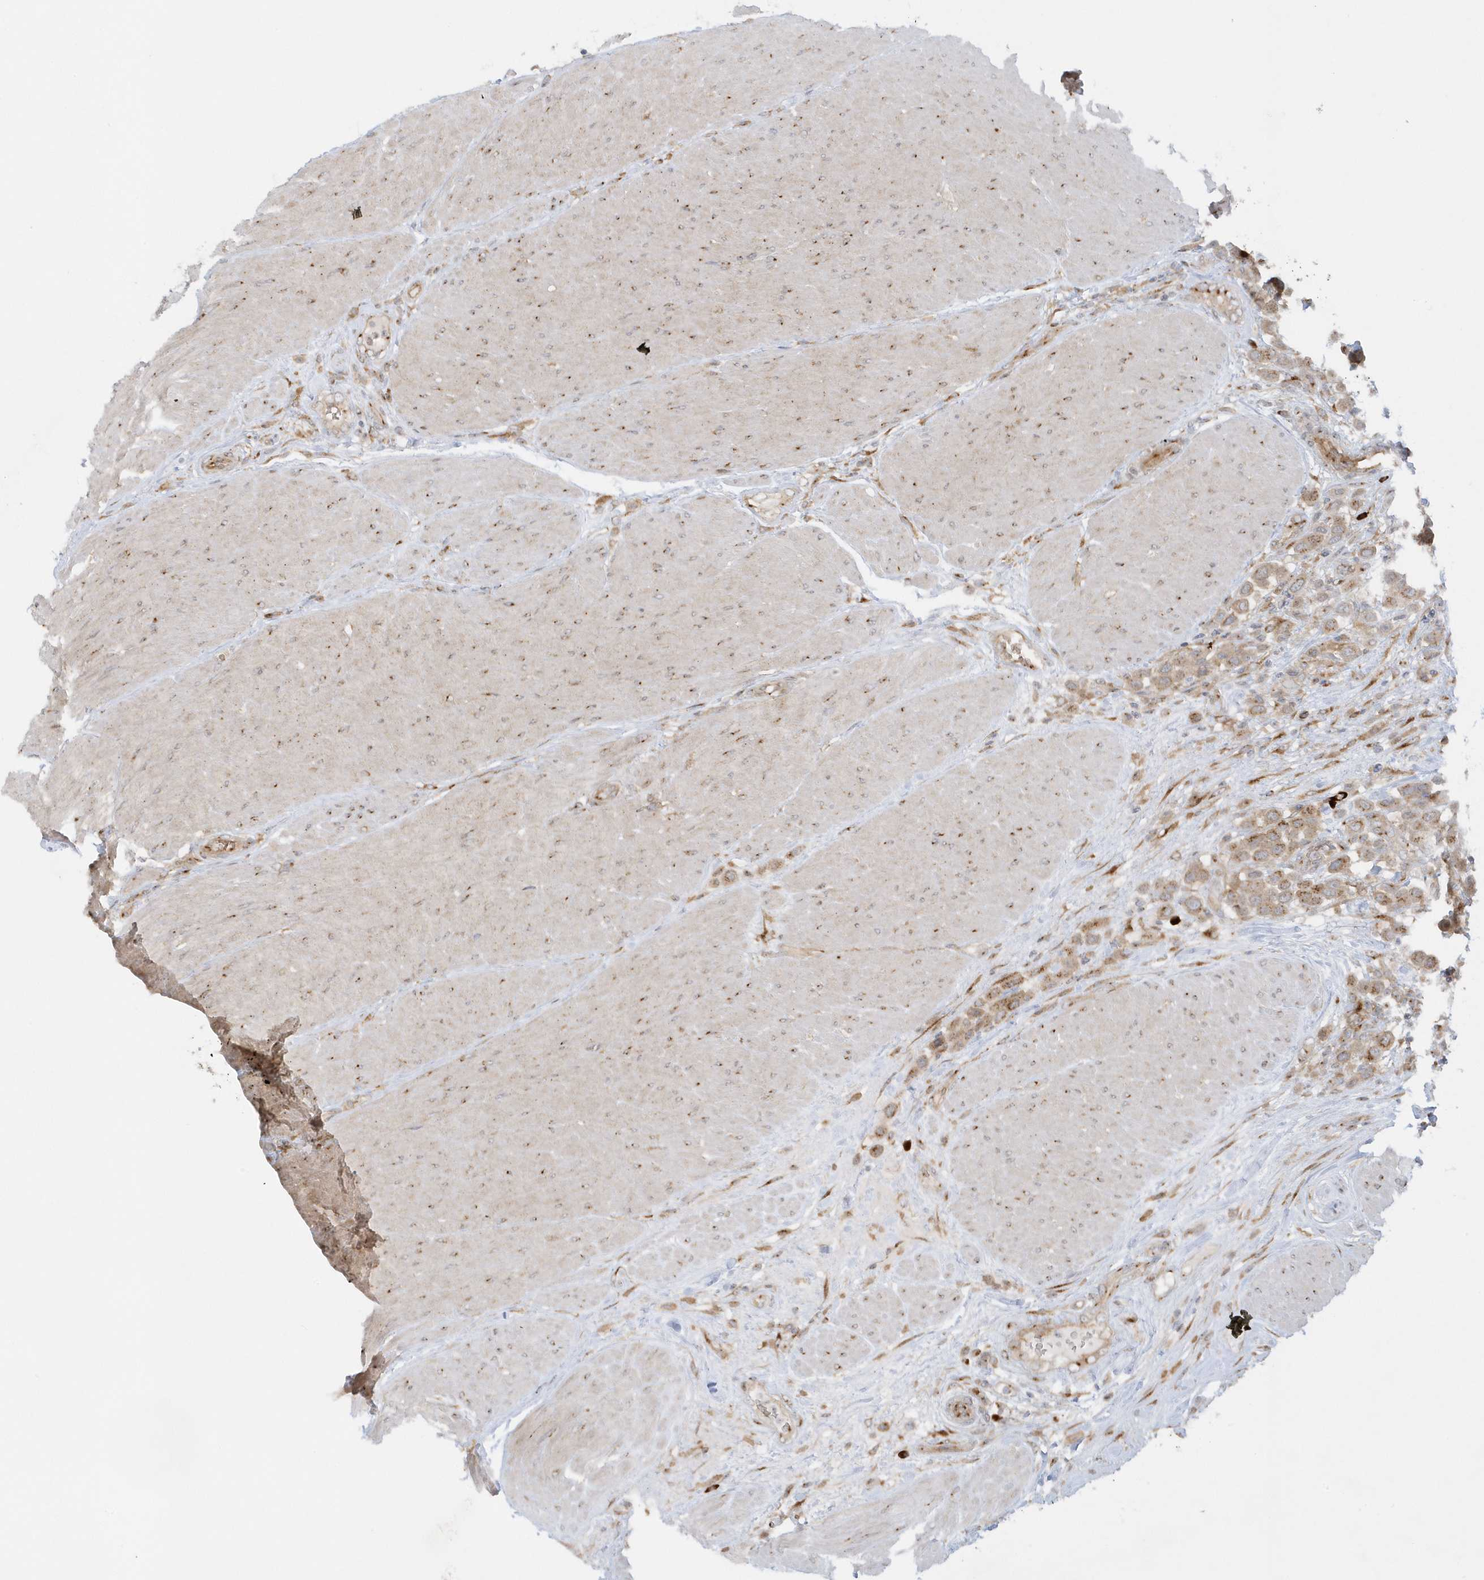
{"staining": {"intensity": "moderate", "quantity": ">75%", "location": "cytoplasmic/membranous"}, "tissue": "urothelial cancer", "cell_type": "Tumor cells", "image_type": "cancer", "snomed": [{"axis": "morphology", "description": "Urothelial carcinoma, High grade"}, {"axis": "topography", "description": "Urinary bladder"}], "caption": "A brown stain labels moderate cytoplasmic/membranous positivity of a protein in urothelial carcinoma (high-grade) tumor cells.", "gene": "RPP40", "patient": {"sex": "male", "age": 50}}